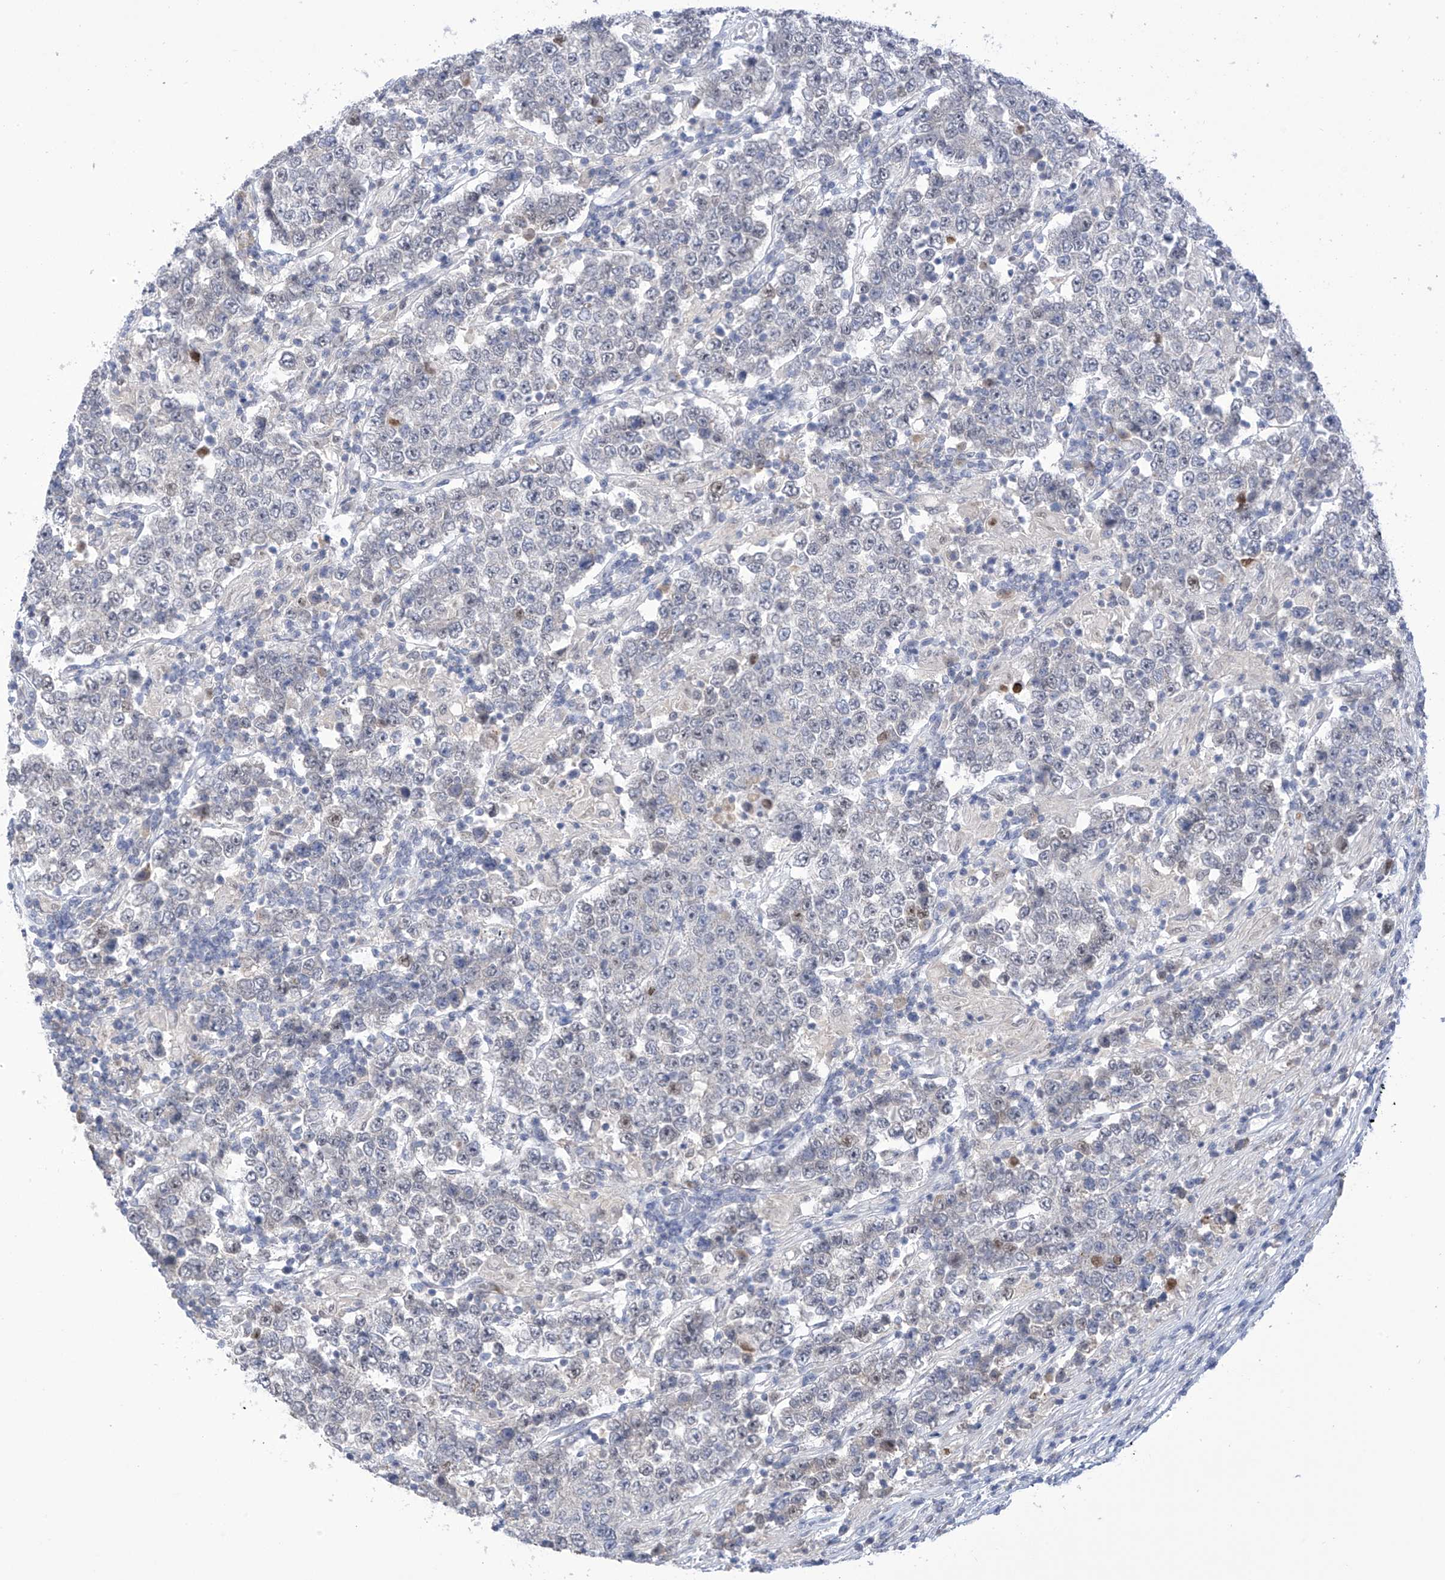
{"staining": {"intensity": "negative", "quantity": "none", "location": "none"}, "tissue": "testis cancer", "cell_type": "Tumor cells", "image_type": "cancer", "snomed": [{"axis": "morphology", "description": "Normal tissue, NOS"}, {"axis": "morphology", "description": "Urothelial carcinoma, High grade"}, {"axis": "morphology", "description": "Seminoma, NOS"}, {"axis": "morphology", "description": "Carcinoma, Embryonal, NOS"}, {"axis": "topography", "description": "Urinary bladder"}, {"axis": "topography", "description": "Testis"}], "caption": "Protein analysis of testis high-grade urothelial carcinoma exhibits no significant expression in tumor cells. The staining is performed using DAB brown chromogen with nuclei counter-stained in using hematoxylin.", "gene": "IBA57", "patient": {"sex": "male", "age": 41}}